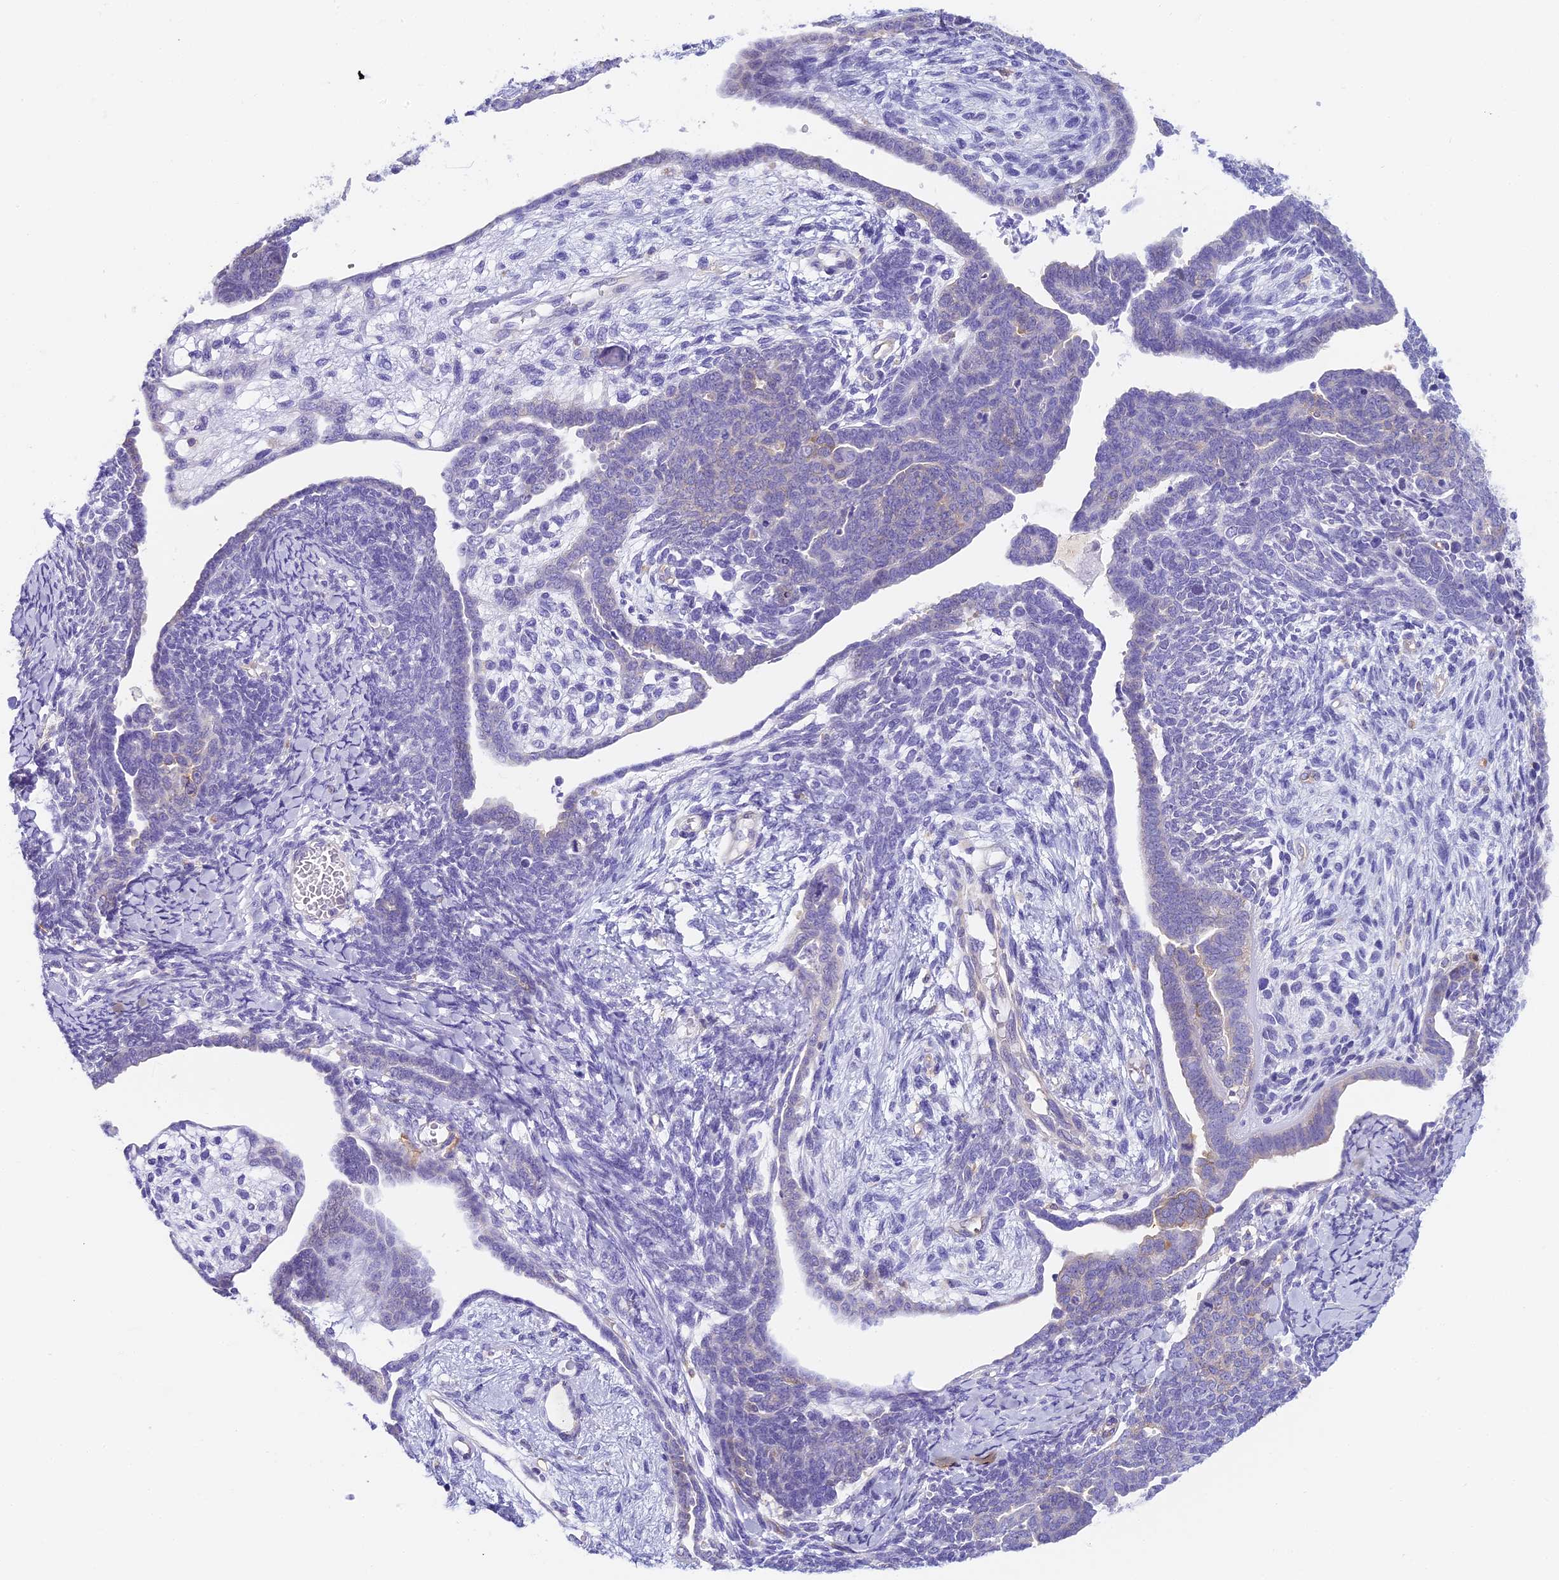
{"staining": {"intensity": "moderate", "quantity": "<25%", "location": "cytoplasmic/membranous"}, "tissue": "endometrial cancer", "cell_type": "Tumor cells", "image_type": "cancer", "snomed": [{"axis": "morphology", "description": "Neoplasm, malignant, NOS"}, {"axis": "topography", "description": "Endometrium"}], "caption": "Moderate cytoplasmic/membranous expression is identified in approximately <25% of tumor cells in malignant neoplasm (endometrial).", "gene": "HOMER3", "patient": {"sex": "female", "age": 74}}